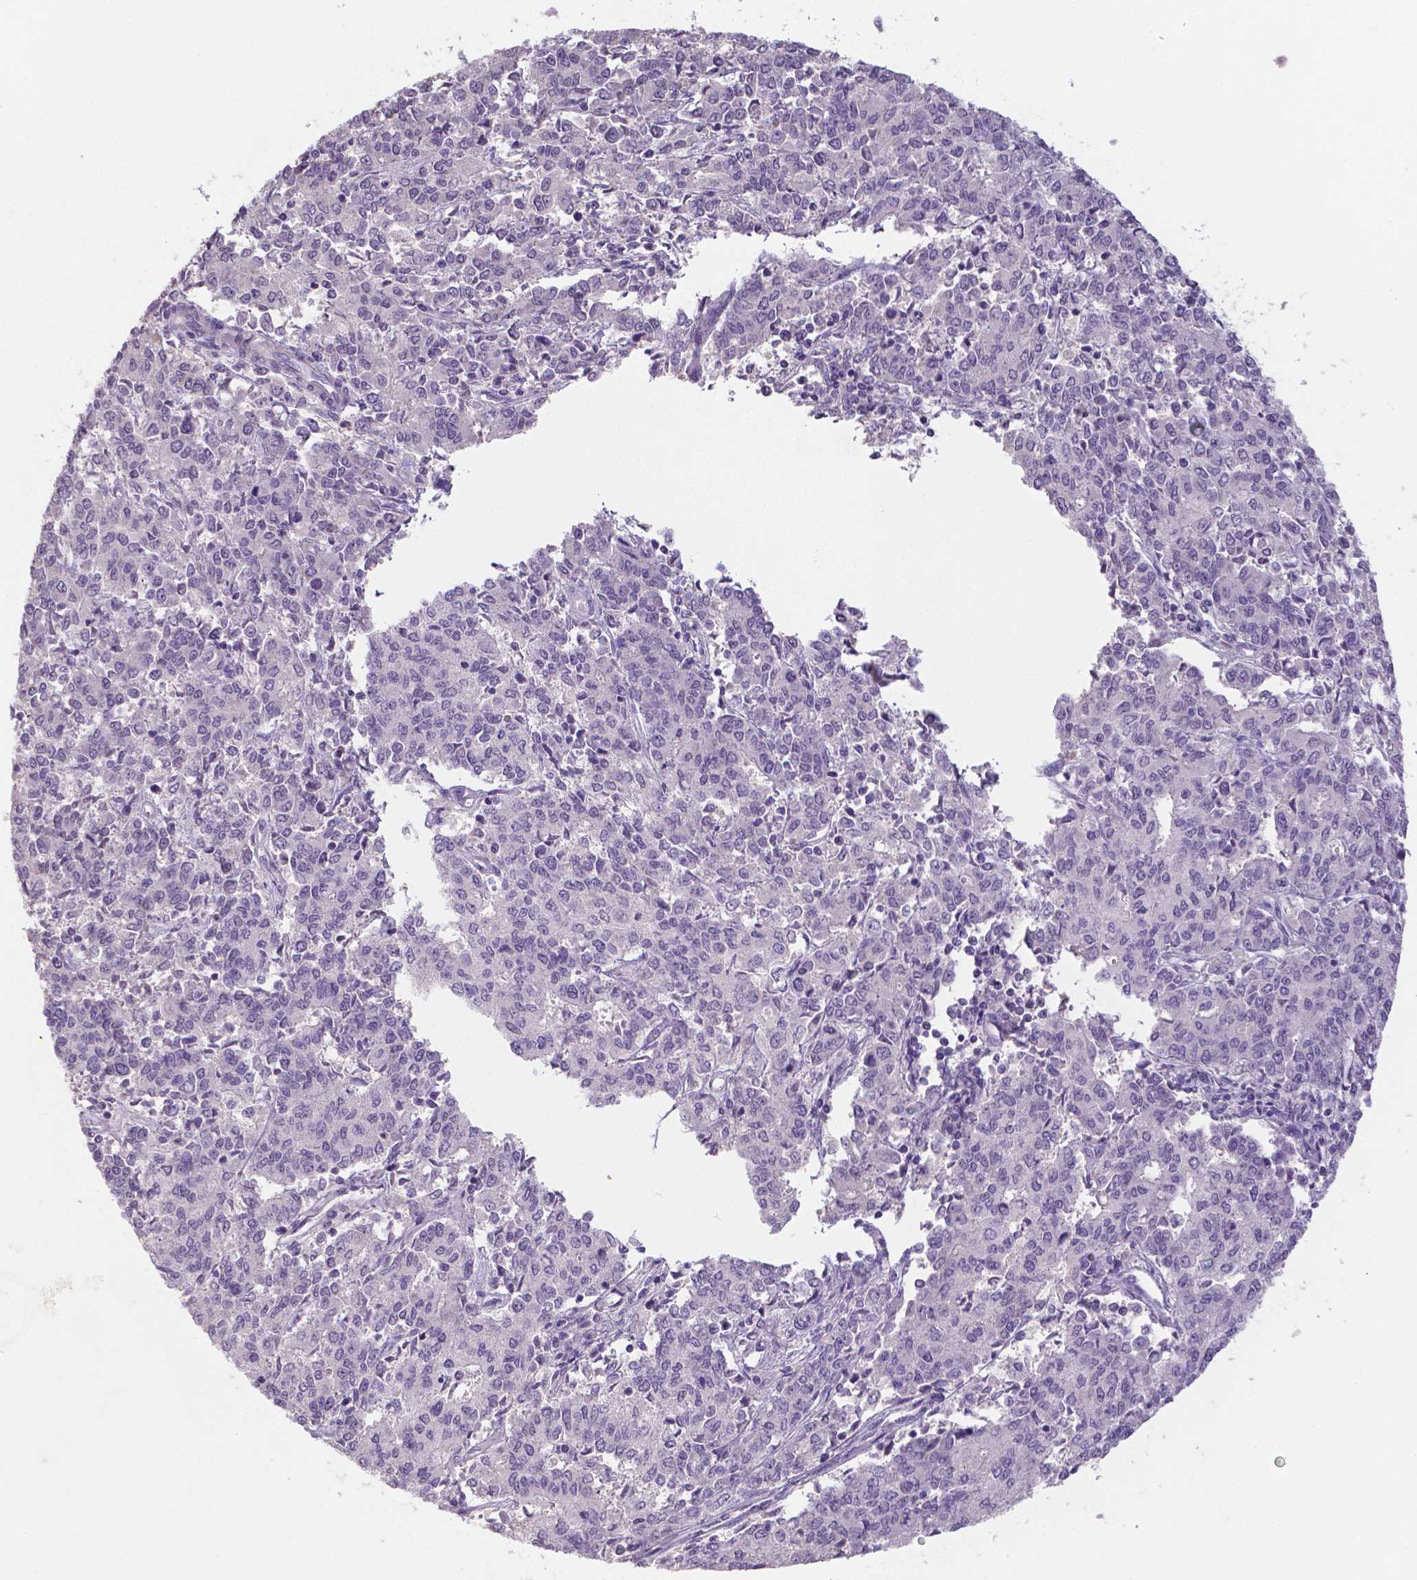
{"staining": {"intensity": "negative", "quantity": "none", "location": "none"}, "tissue": "endometrial cancer", "cell_type": "Tumor cells", "image_type": "cancer", "snomed": [{"axis": "morphology", "description": "Adenocarcinoma, NOS"}, {"axis": "topography", "description": "Endometrium"}], "caption": "Tumor cells show no significant positivity in endometrial cancer. The staining is performed using DAB brown chromogen with nuclei counter-stained in using hematoxylin.", "gene": "CRMP1", "patient": {"sex": "female", "age": 50}}